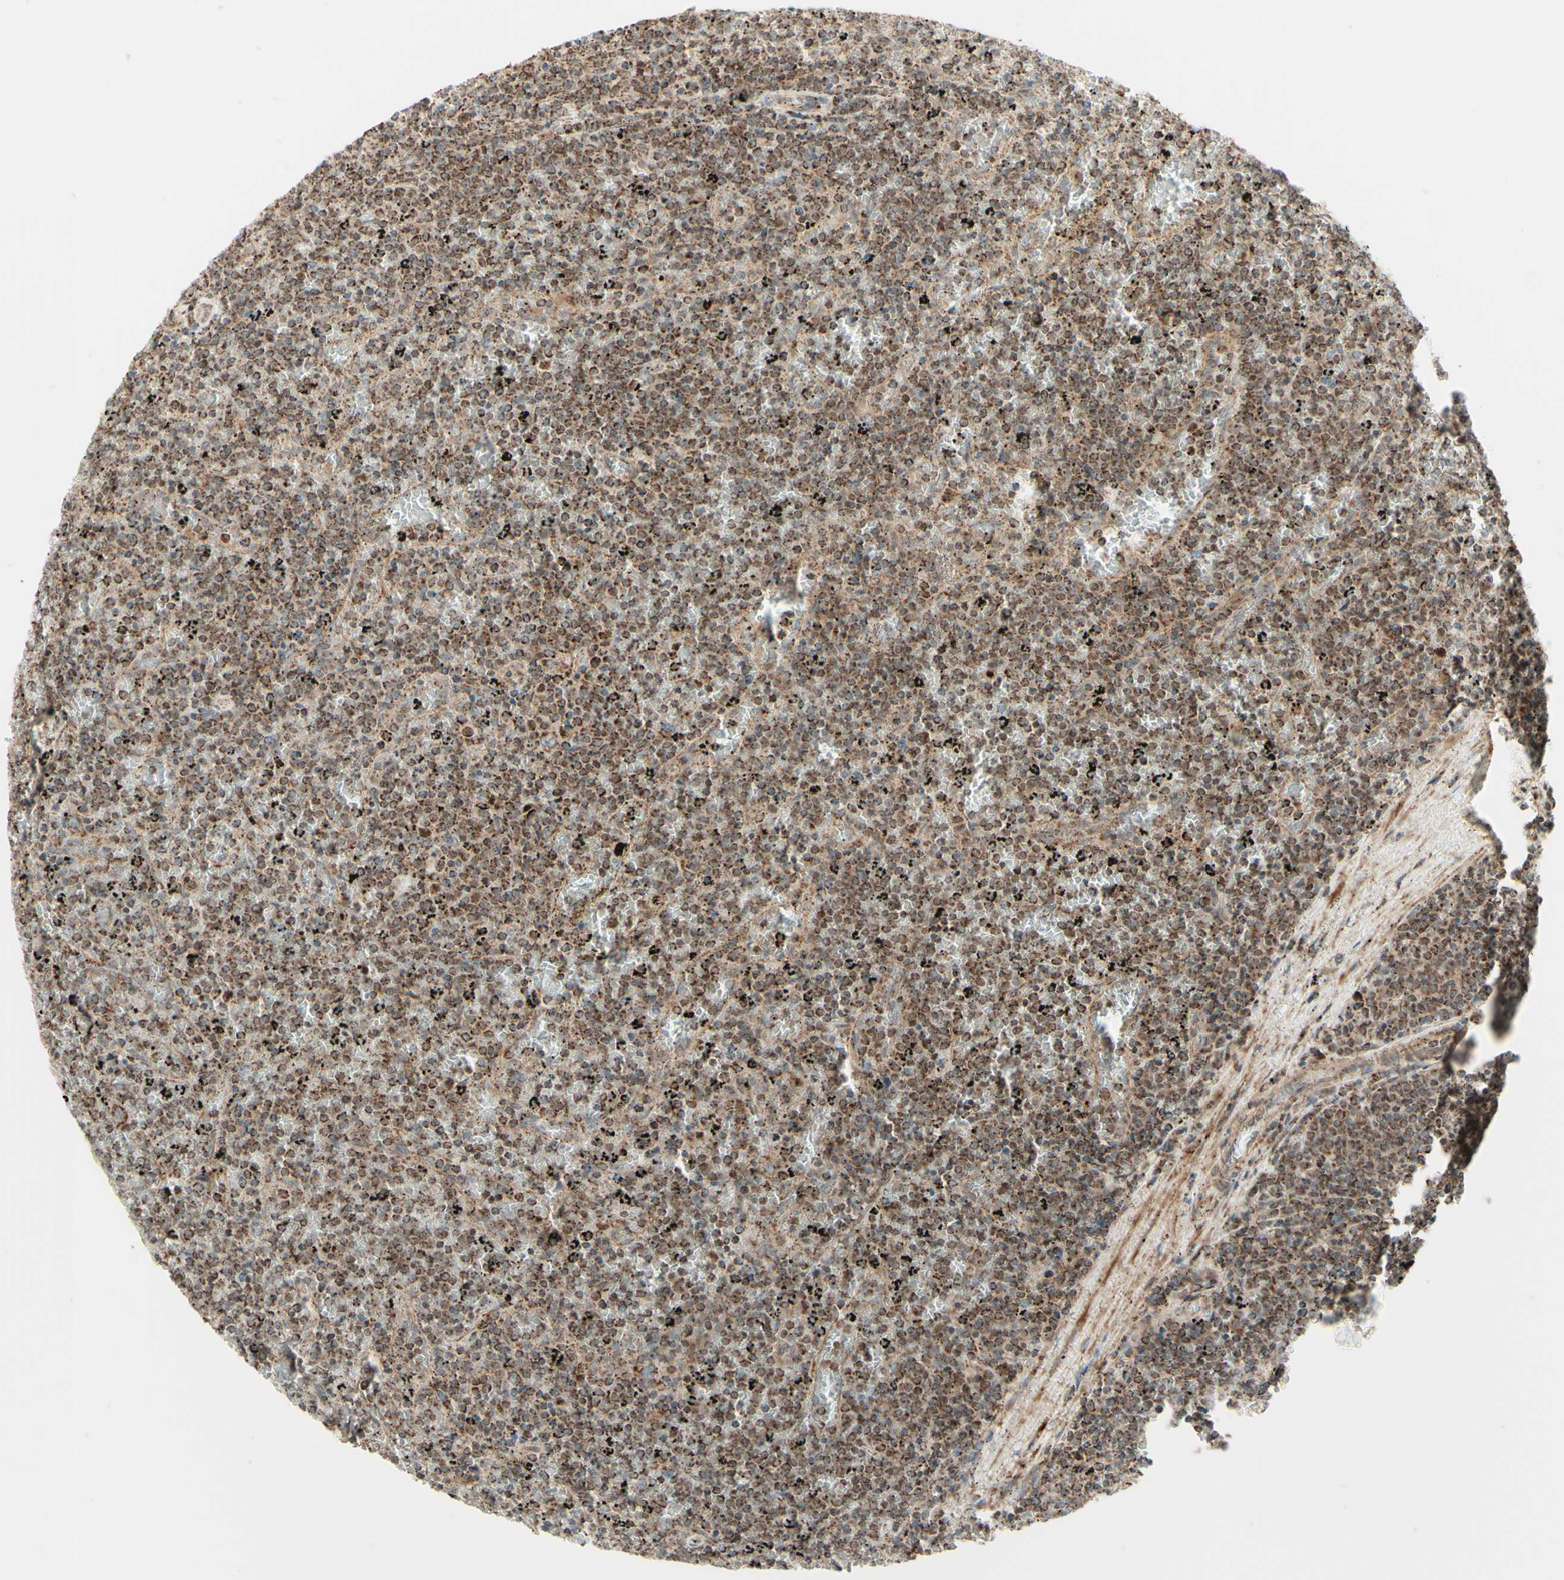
{"staining": {"intensity": "moderate", "quantity": ">75%", "location": "cytoplasmic/membranous"}, "tissue": "lymphoma", "cell_type": "Tumor cells", "image_type": "cancer", "snomed": [{"axis": "morphology", "description": "Malignant lymphoma, non-Hodgkin's type, Low grade"}, {"axis": "topography", "description": "Spleen"}], "caption": "Immunohistochemical staining of low-grade malignant lymphoma, non-Hodgkin's type reveals medium levels of moderate cytoplasmic/membranous positivity in about >75% of tumor cells.", "gene": "DHRS3", "patient": {"sex": "female", "age": 77}}